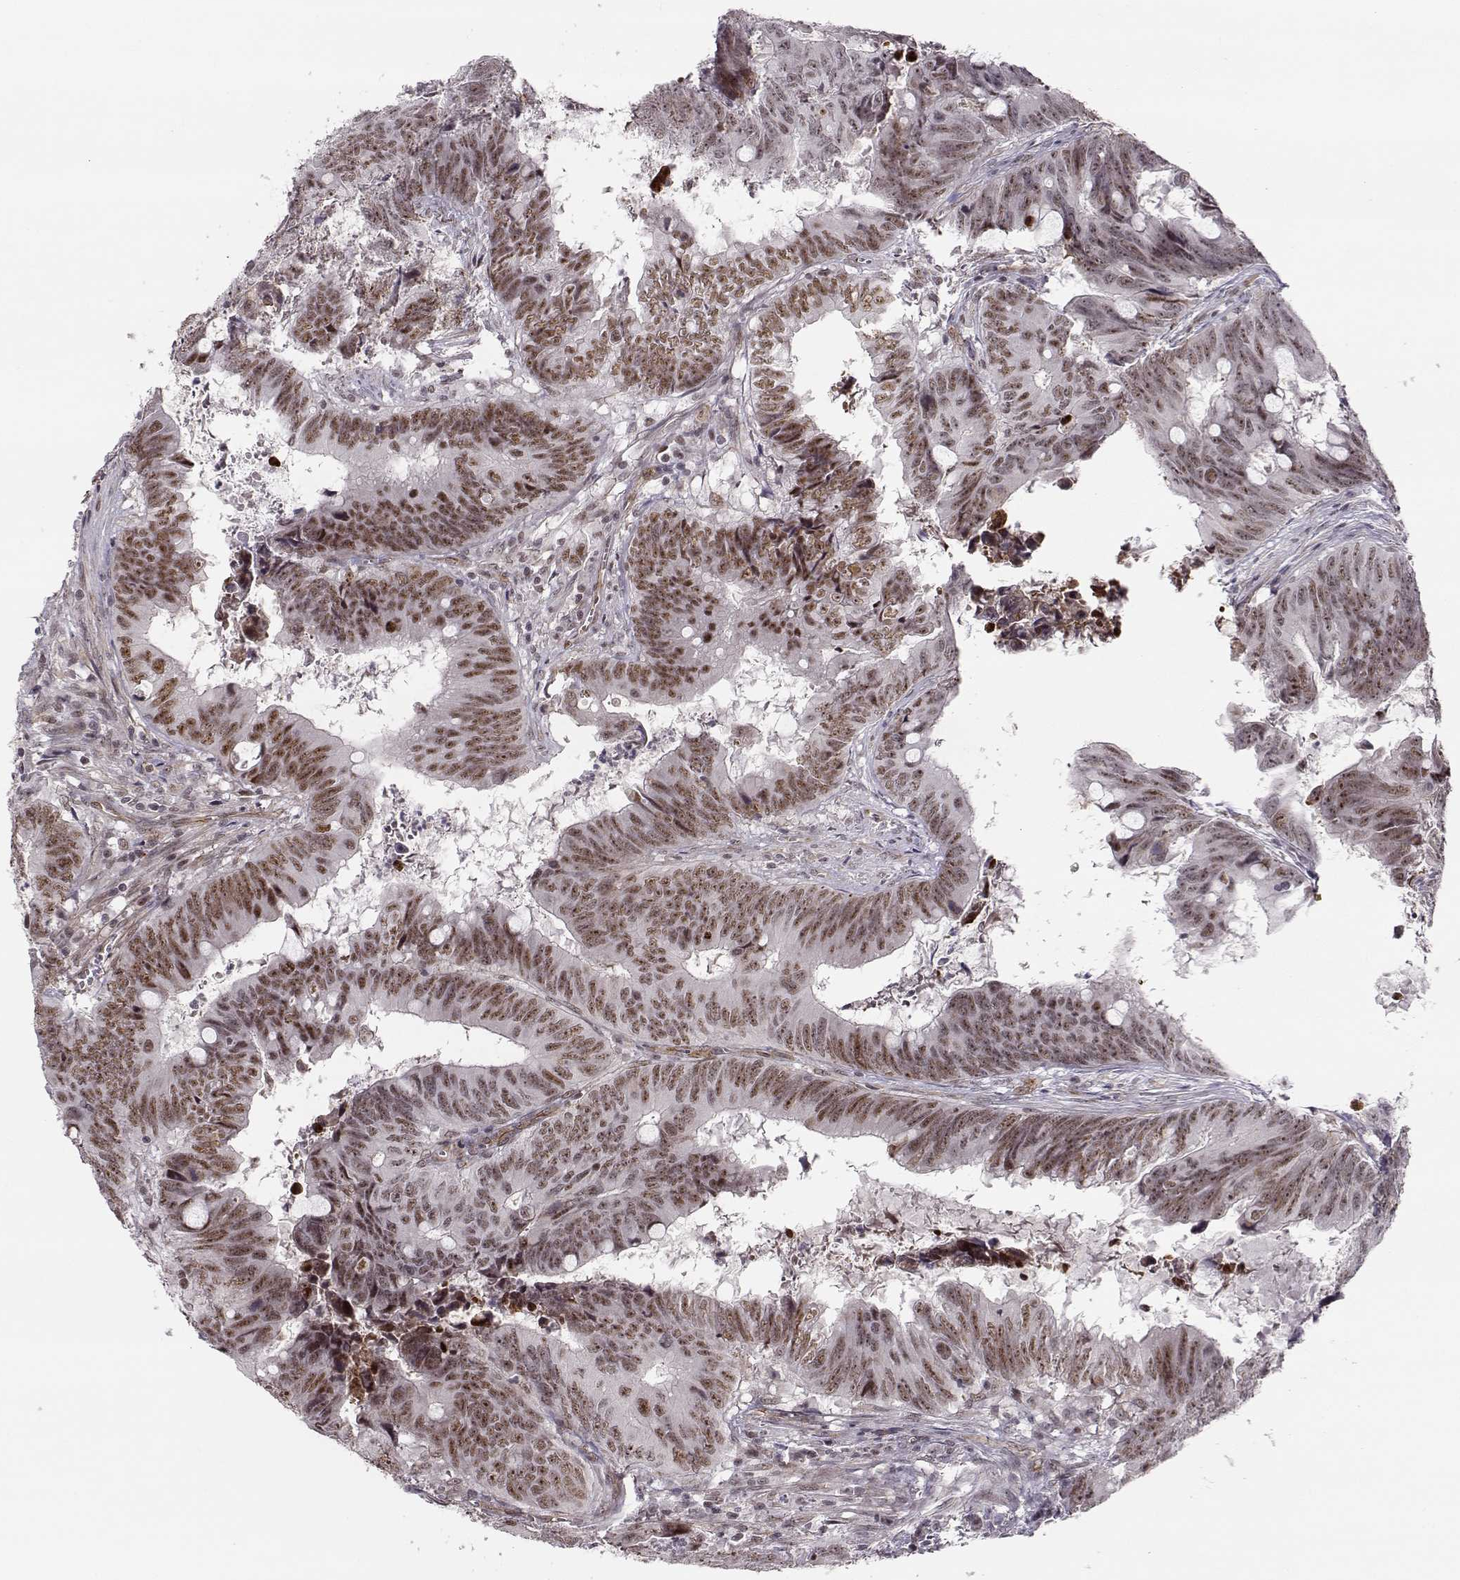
{"staining": {"intensity": "moderate", "quantity": ">75%", "location": "nuclear"}, "tissue": "colorectal cancer", "cell_type": "Tumor cells", "image_type": "cancer", "snomed": [{"axis": "morphology", "description": "Adenocarcinoma, NOS"}, {"axis": "topography", "description": "Colon"}], "caption": "IHC (DAB) staining of colorectal adenocarcinoma demonstrates moderate nuclear protein positivity in approximately >75% of tumor cells. (Stains: DAB (3,3'-diaminobenzidine) in brown, nuclei in blue, Microscopy: brightfield microscopy at high magnification).", "gene": "CIR1", "patient": {"sex": "female", "age": 82}}